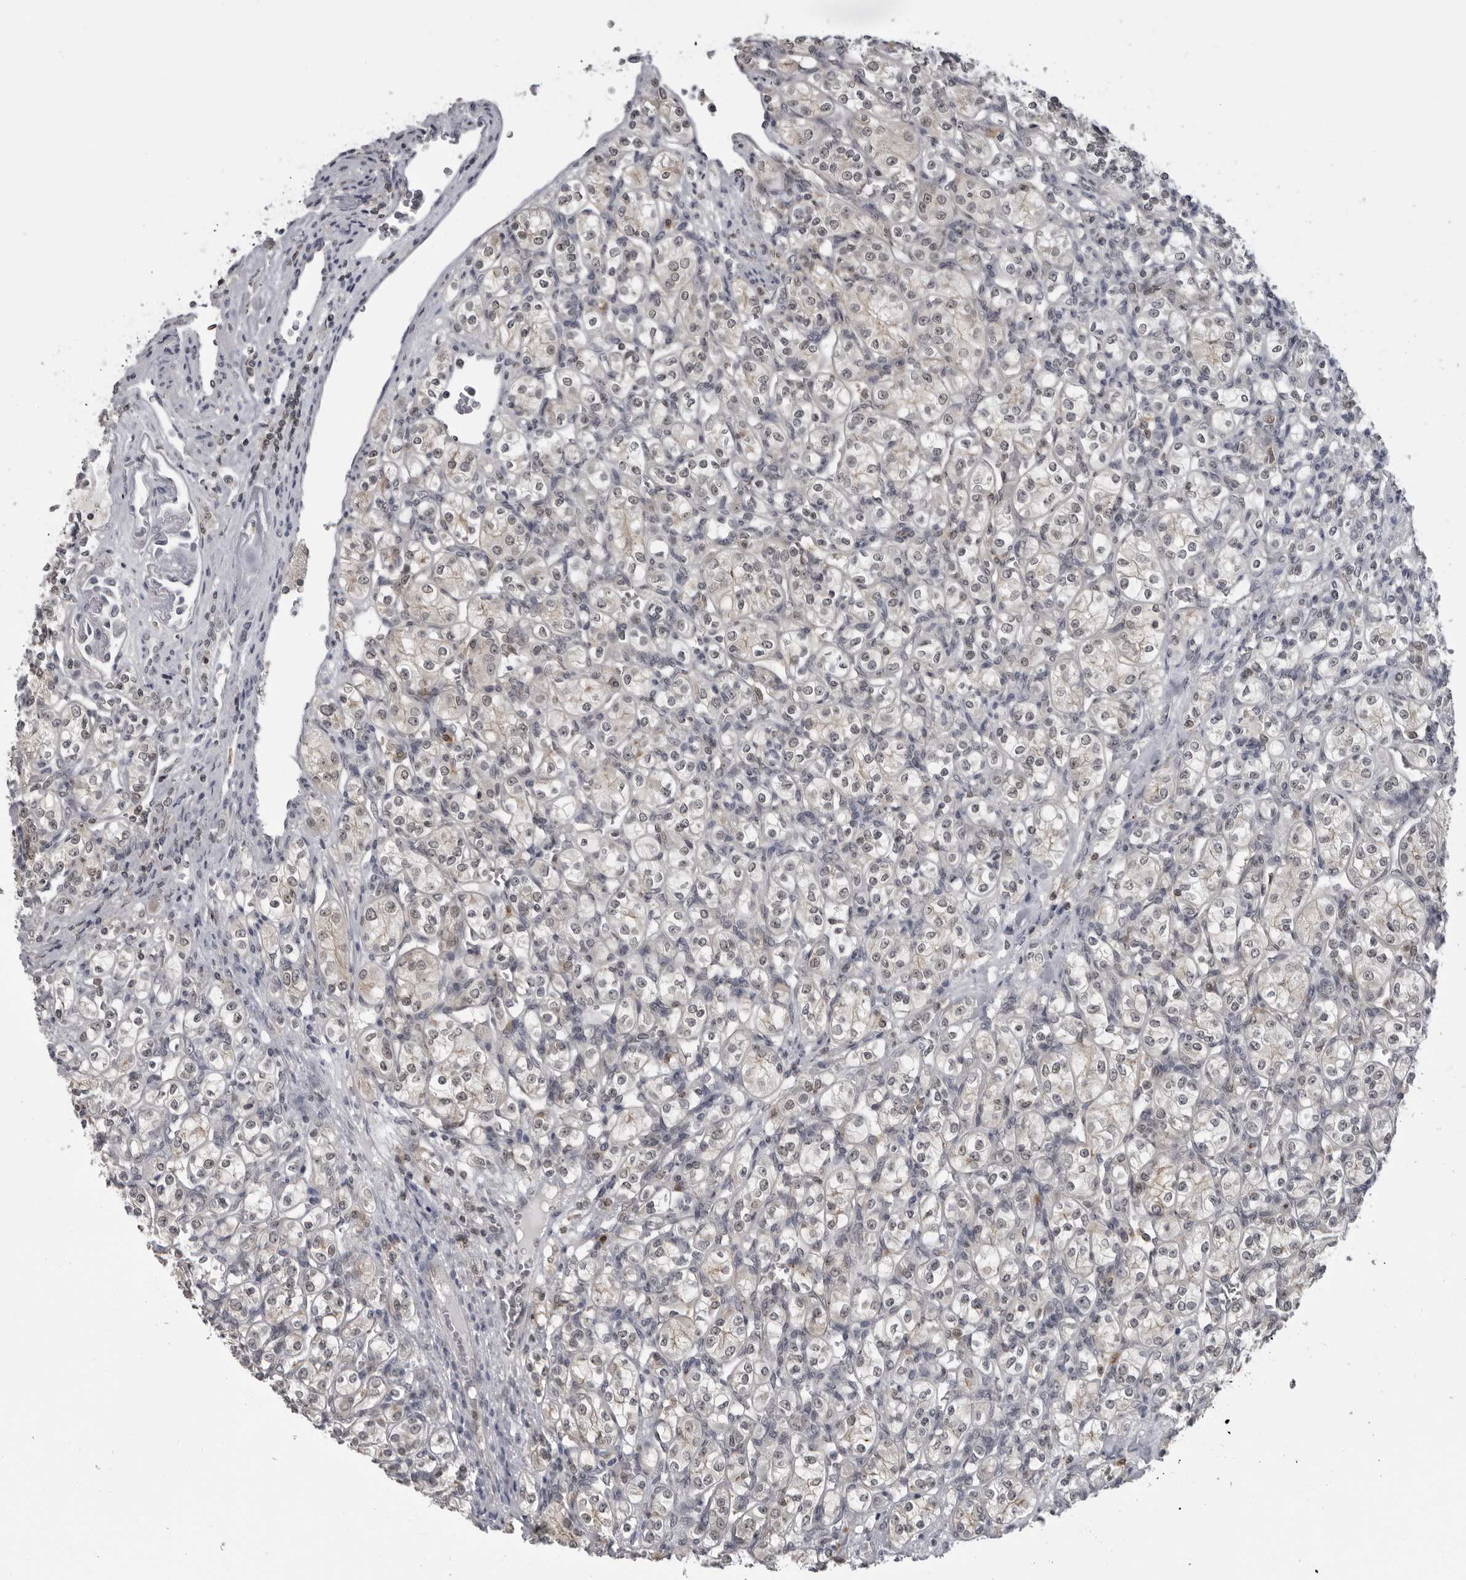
{"staining": {"intensity": "negative", "quantity": "none", "location": "none"}, "tissue": "renal cancer", "cell_type": "Tumor cells", "image_type": "cancer", "snomed": [{"axis": "morphology", "description": "Adenocarcinoma, NOS"}, {"axis": "topography", "description": "Kidney"}], "caption": "Immunohistochemistry (IHC) of adenocarcinoma (renal) exhibits no expression in tumor cells.", "gene": "PDCL3", "patient": {"sex": "male", "age": 77}}